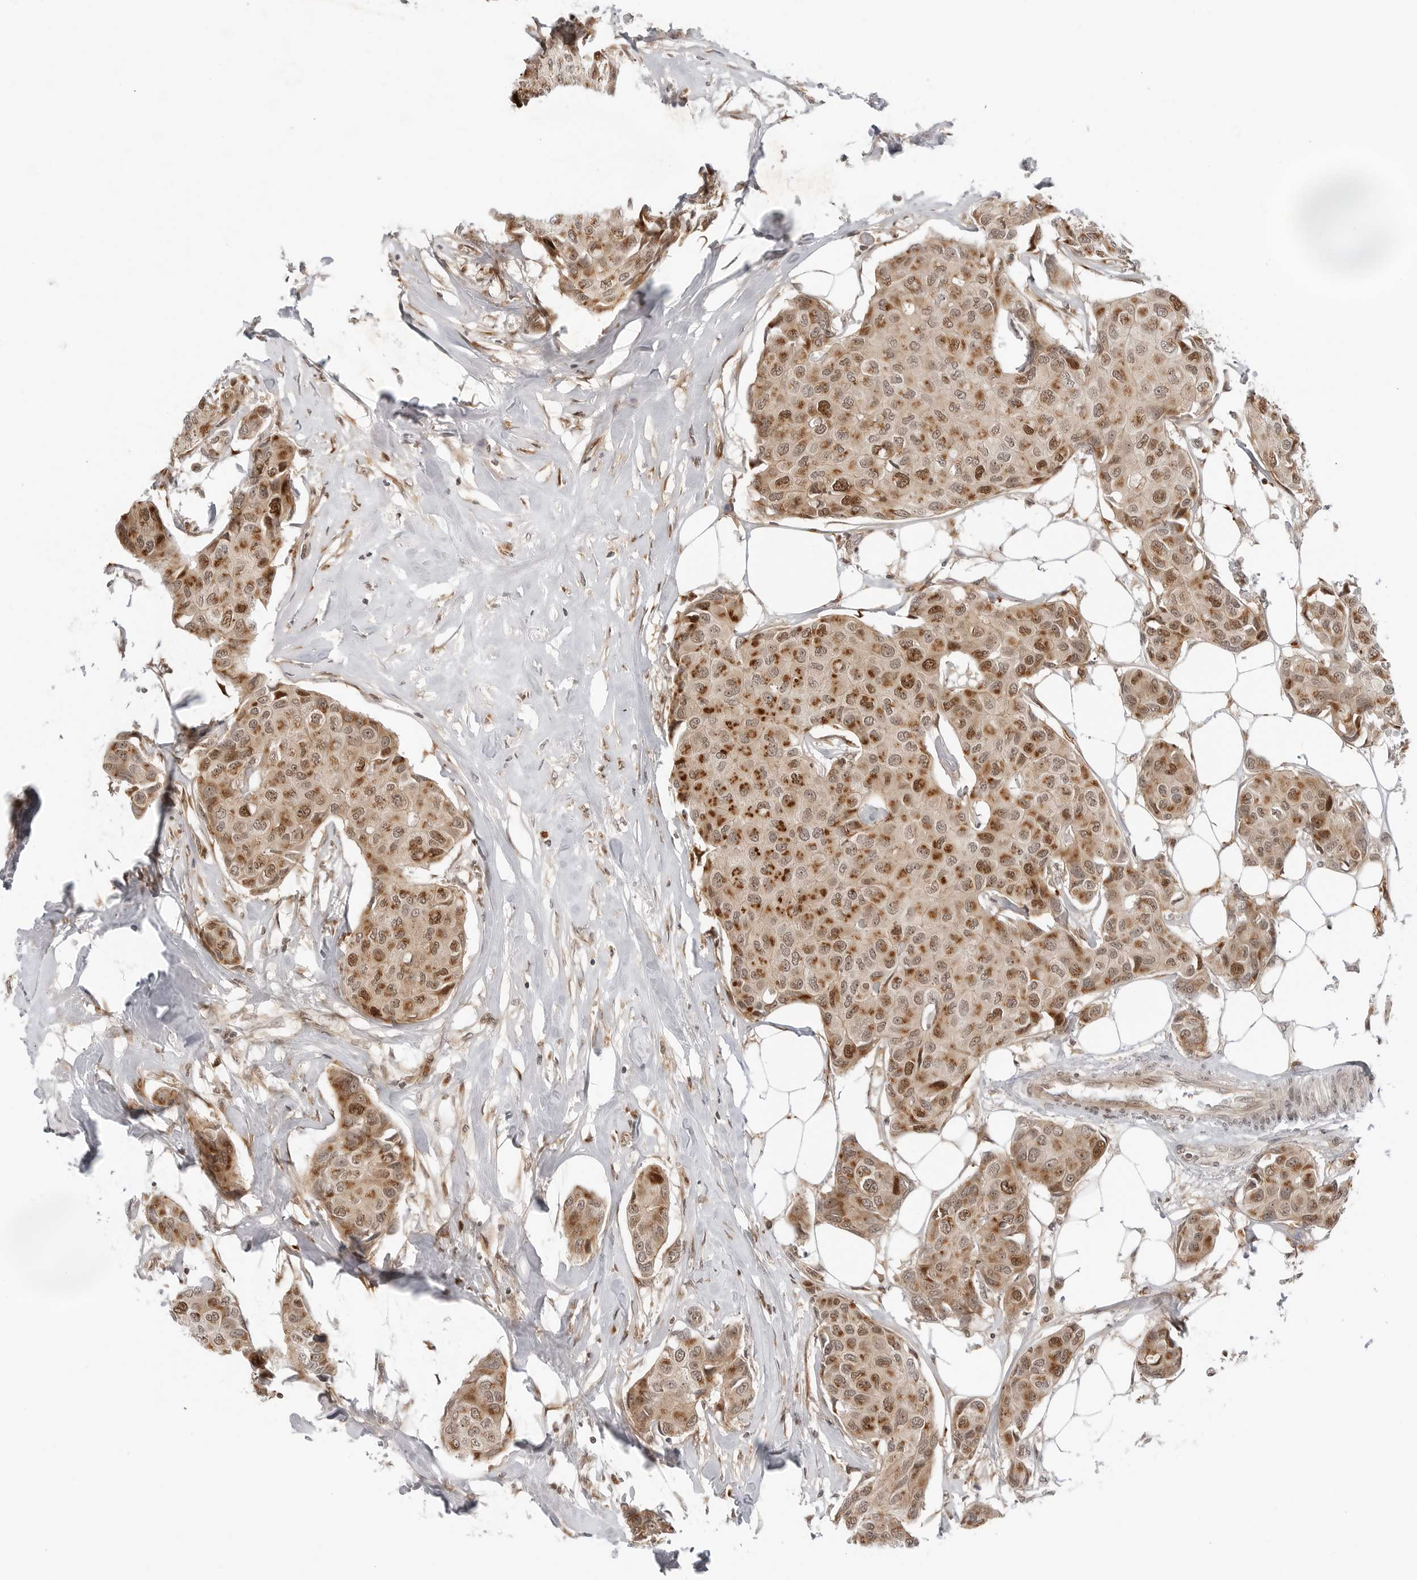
{"staining": {"intensity": "moderate", "quantity": ">75%", "location": "cytoplasmic/membranous,nuclear"}, "tissue": "breast cancer", "cell_type": "Tumor cells", "image_type": "cancer", "snomed": [{"axis": "morphology", "description": "Duct carcinoma"}, {"axis": "topography", "description": "Breast"}], "caption": "Protein analysis of breast infiltrating ductal carcinoma tissue displays moderate cytoplasmic/membranous and nuclear staining in approximately >75% of tumor cells.", "gene": "TIPRL", "patient": {"sex": "female", "age": 80}}